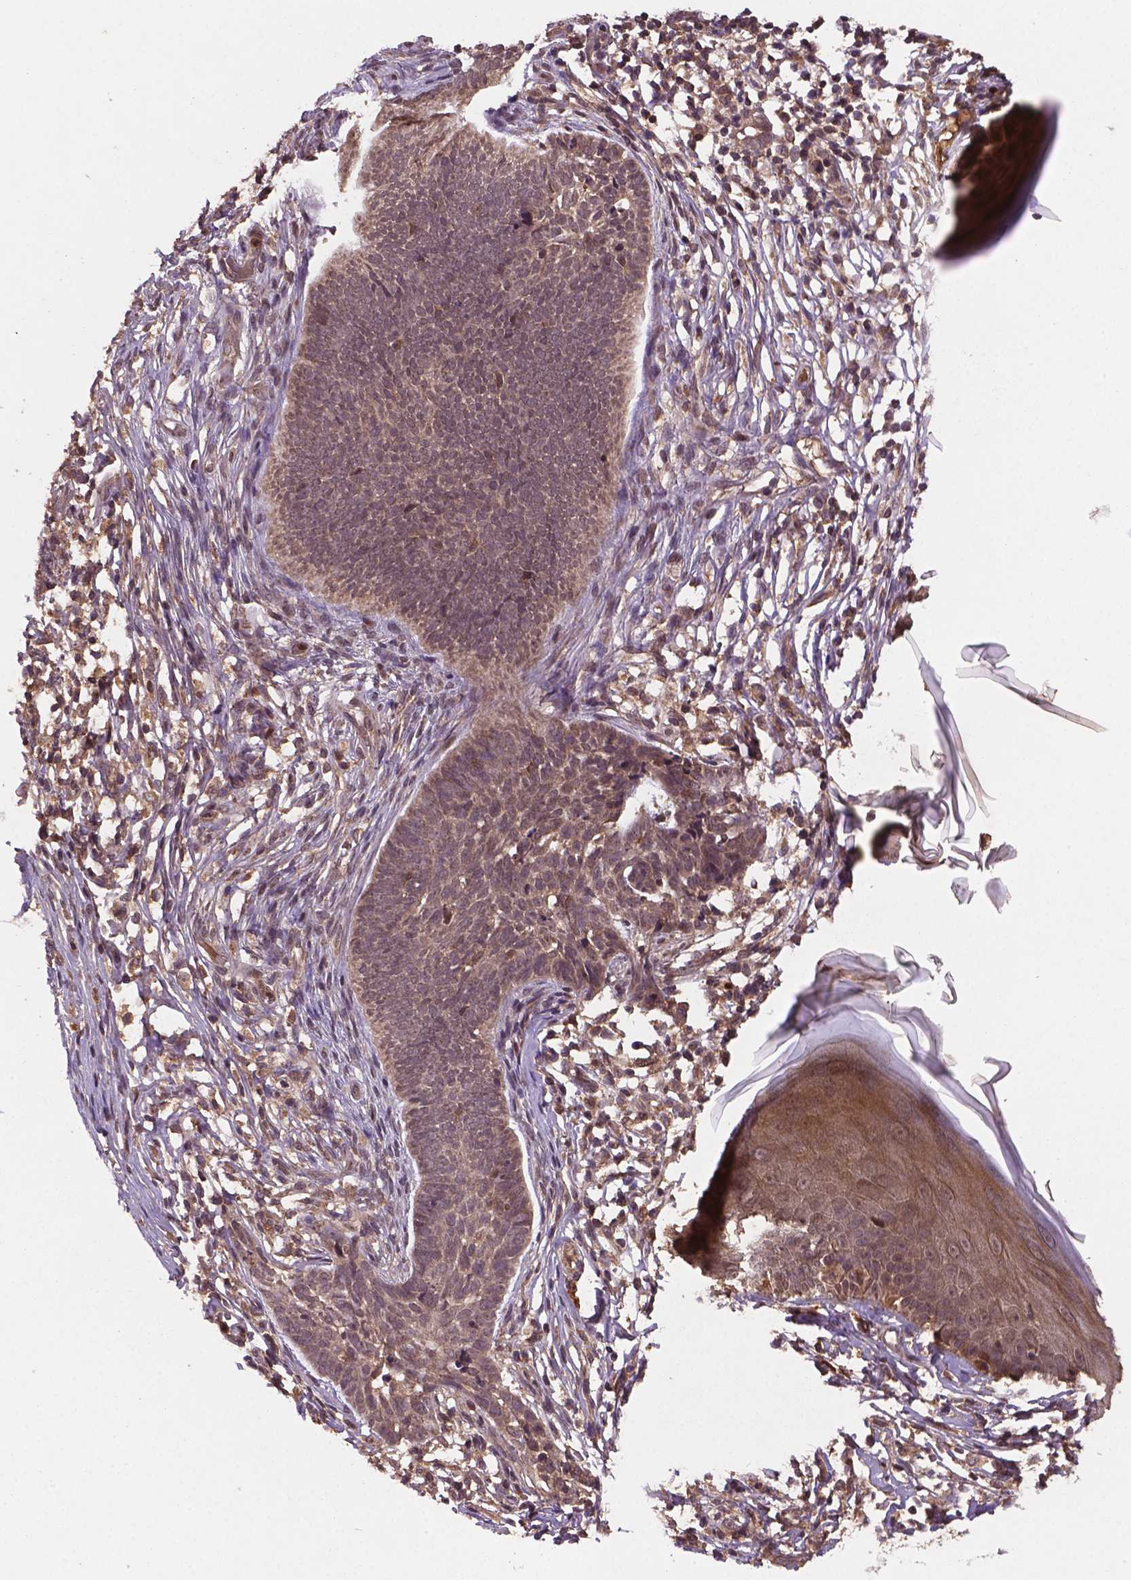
{"staining": {"intensity": "weak", "quantity": ">75%", "location": "cytoplasmic/membranous"}, "tissue": "skin cancer", "cell_type": "Tumor cells", "image_type": "cancer", "snomed": [{"axis": "morphology", "description": "Basal cell carcinoma"}, {"axis": "topography", "description": "Skin"}], "caption": "There is low levels of weak cytoplasmic/membranous expression in tumor cells of skin cancer (basal cell carcinoma), as demonstrated by immunohistochemical staining (brown color).", "gene": "NIPAL2", "patient": {"sex": "male", "age": 85}}